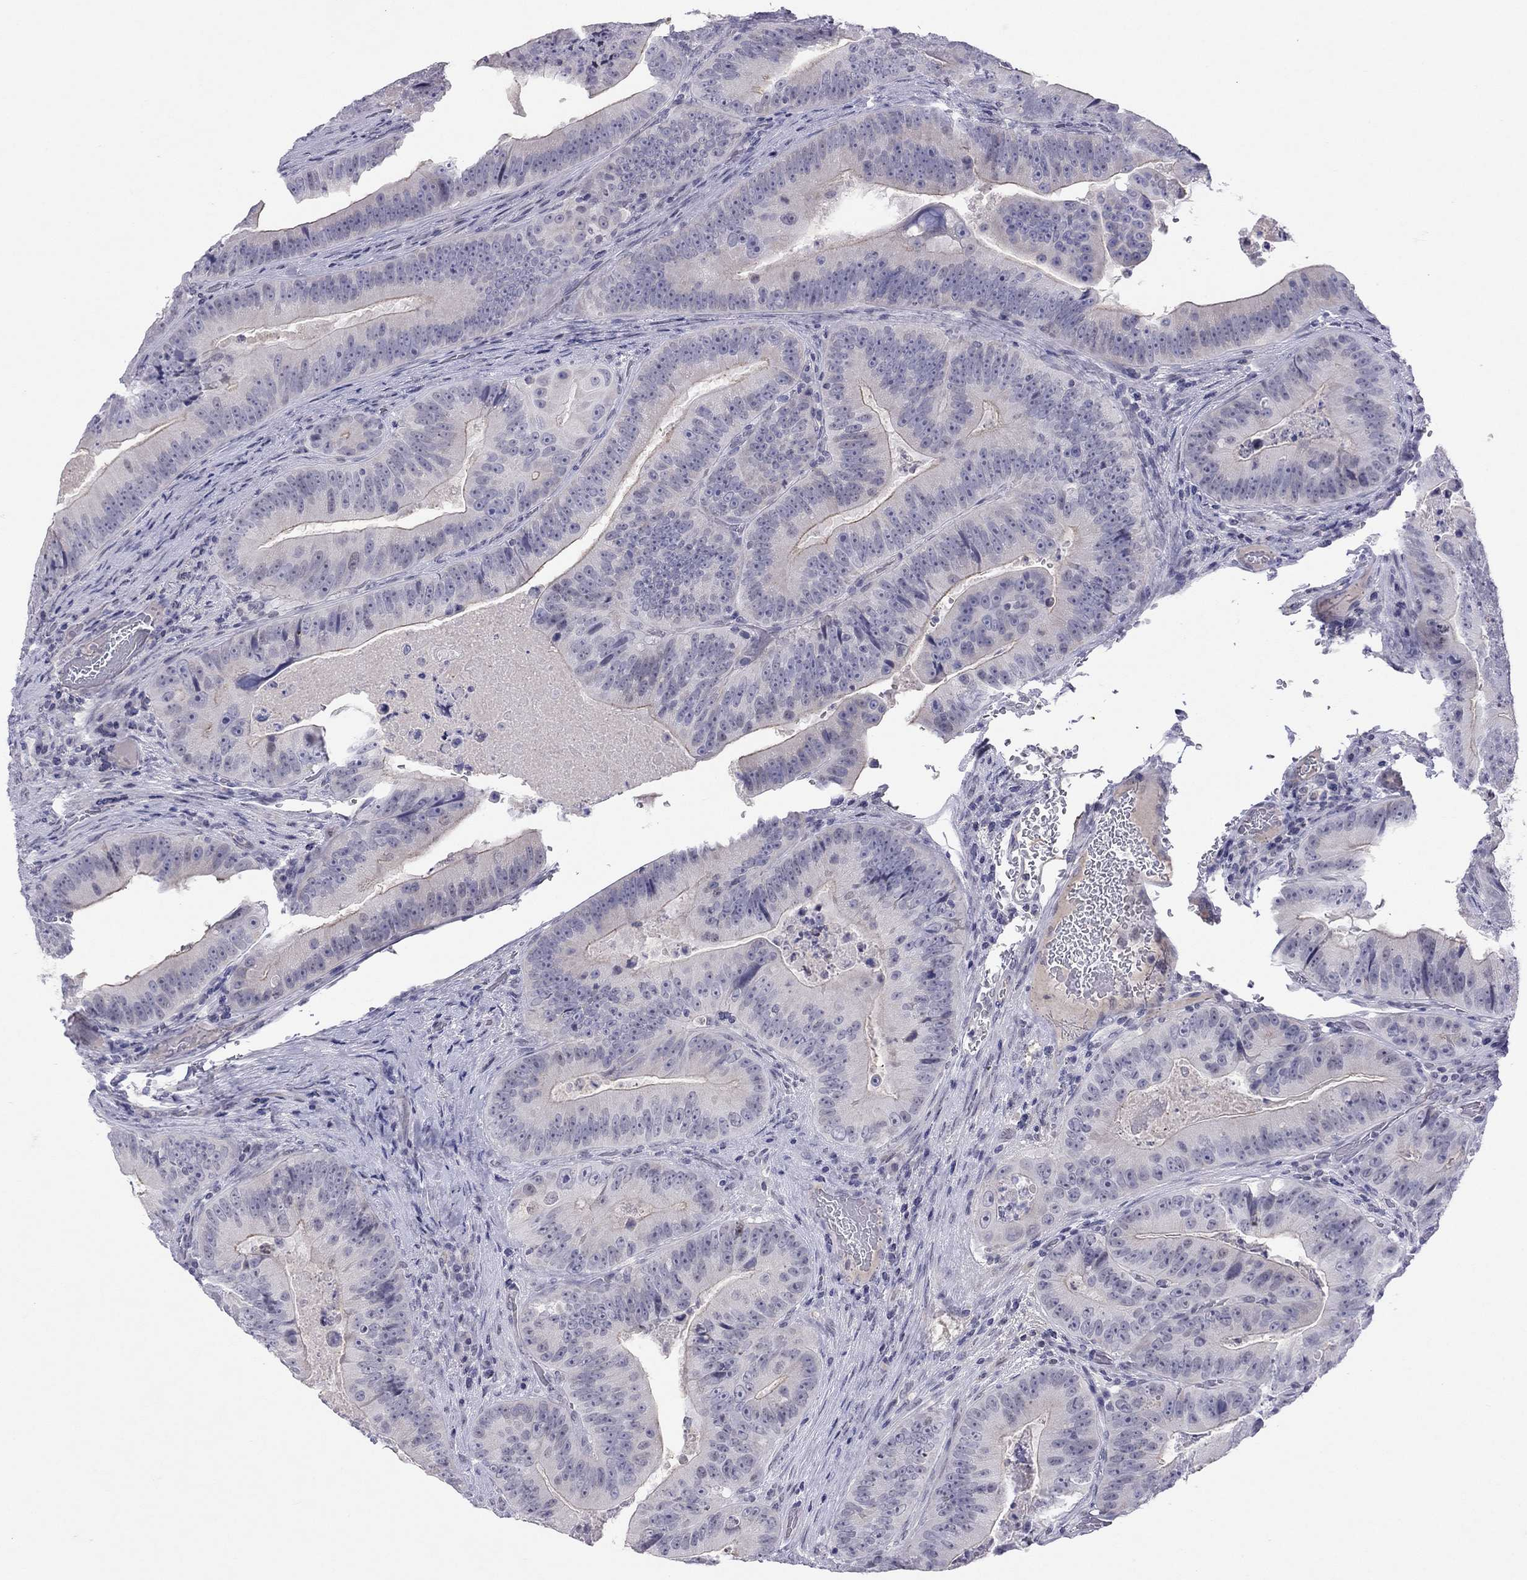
{"staining": {"intensity": "negative", "quantity": "none", "location": "none"}, "tissue": "colorectal cancer", "cell_type": "Tumor cells", "image_type": "cancer", "snomed": [{"axis": "morphology", "description": "Adenocarcinoma, NOS"}, {"axis": "topography", "description": "Colon"}], "caption": "Photomicrograph shows no protein expression in tumor cells of colorectal cancer (adenocarcinoma) tissue.", "gene": "JHY", "patient": {"sex": "female", "age": 86}}